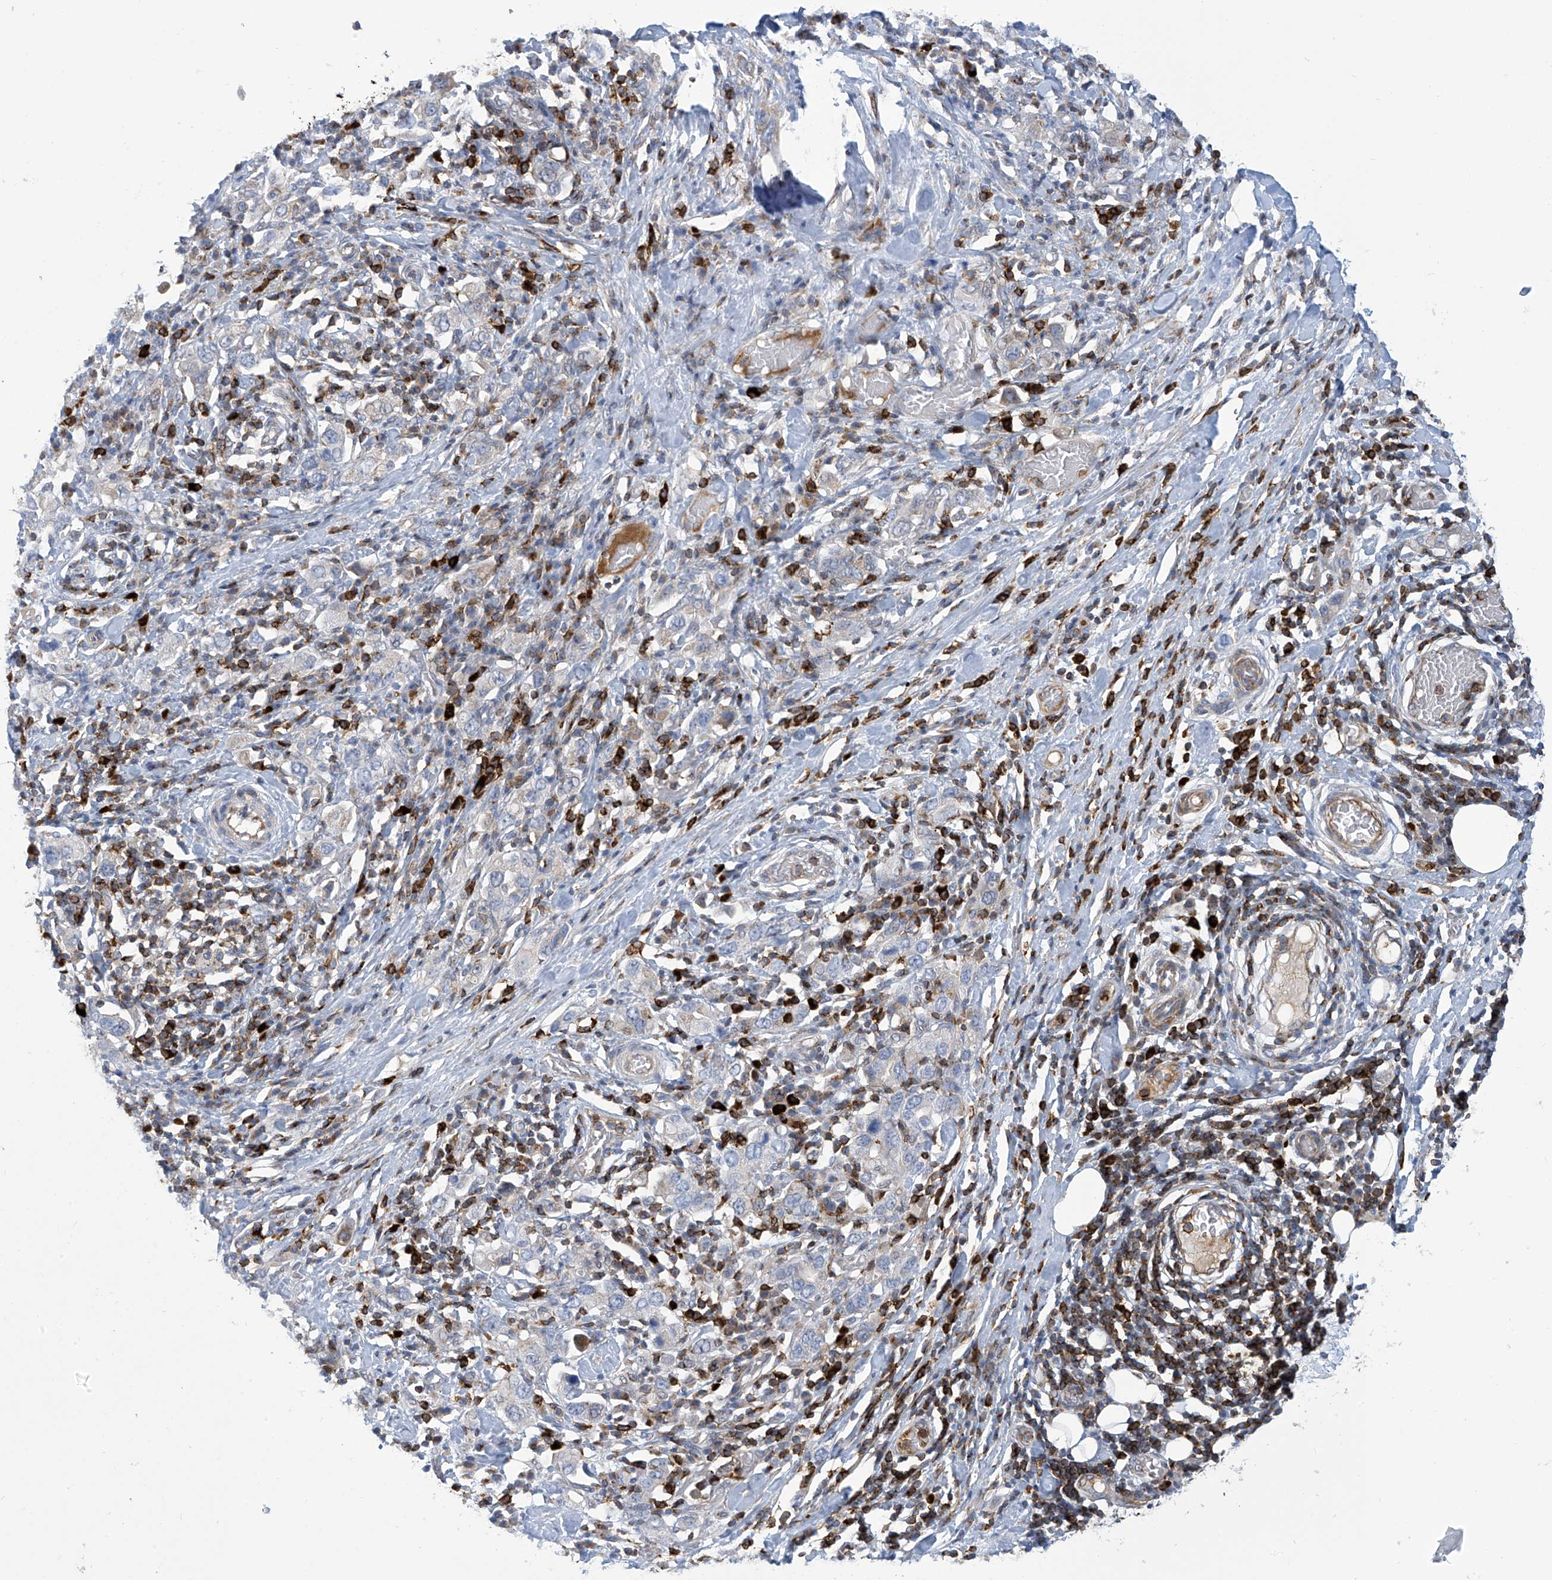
{"staining": {"intensity": "negative", "quantity": "none", "location": "none"}, "tissue": "stomach cancer", "cell_type": "Tumor cells", "image_type": "cancer", "snomed": [{"axis": "morphology", "description": "Adenocarcinoma, NOS"}, {"axis": "topography", "description": "Stomach, upper"}], "caption": "DAB (3,3'-diaminobenzidine) immunohistochemical staining of human stomach cancer (adenocarcinoma) exhibits no significant expression in tumor cells.", "gene": "IBA57", "patient": {"sex": "male", "age": 62}}